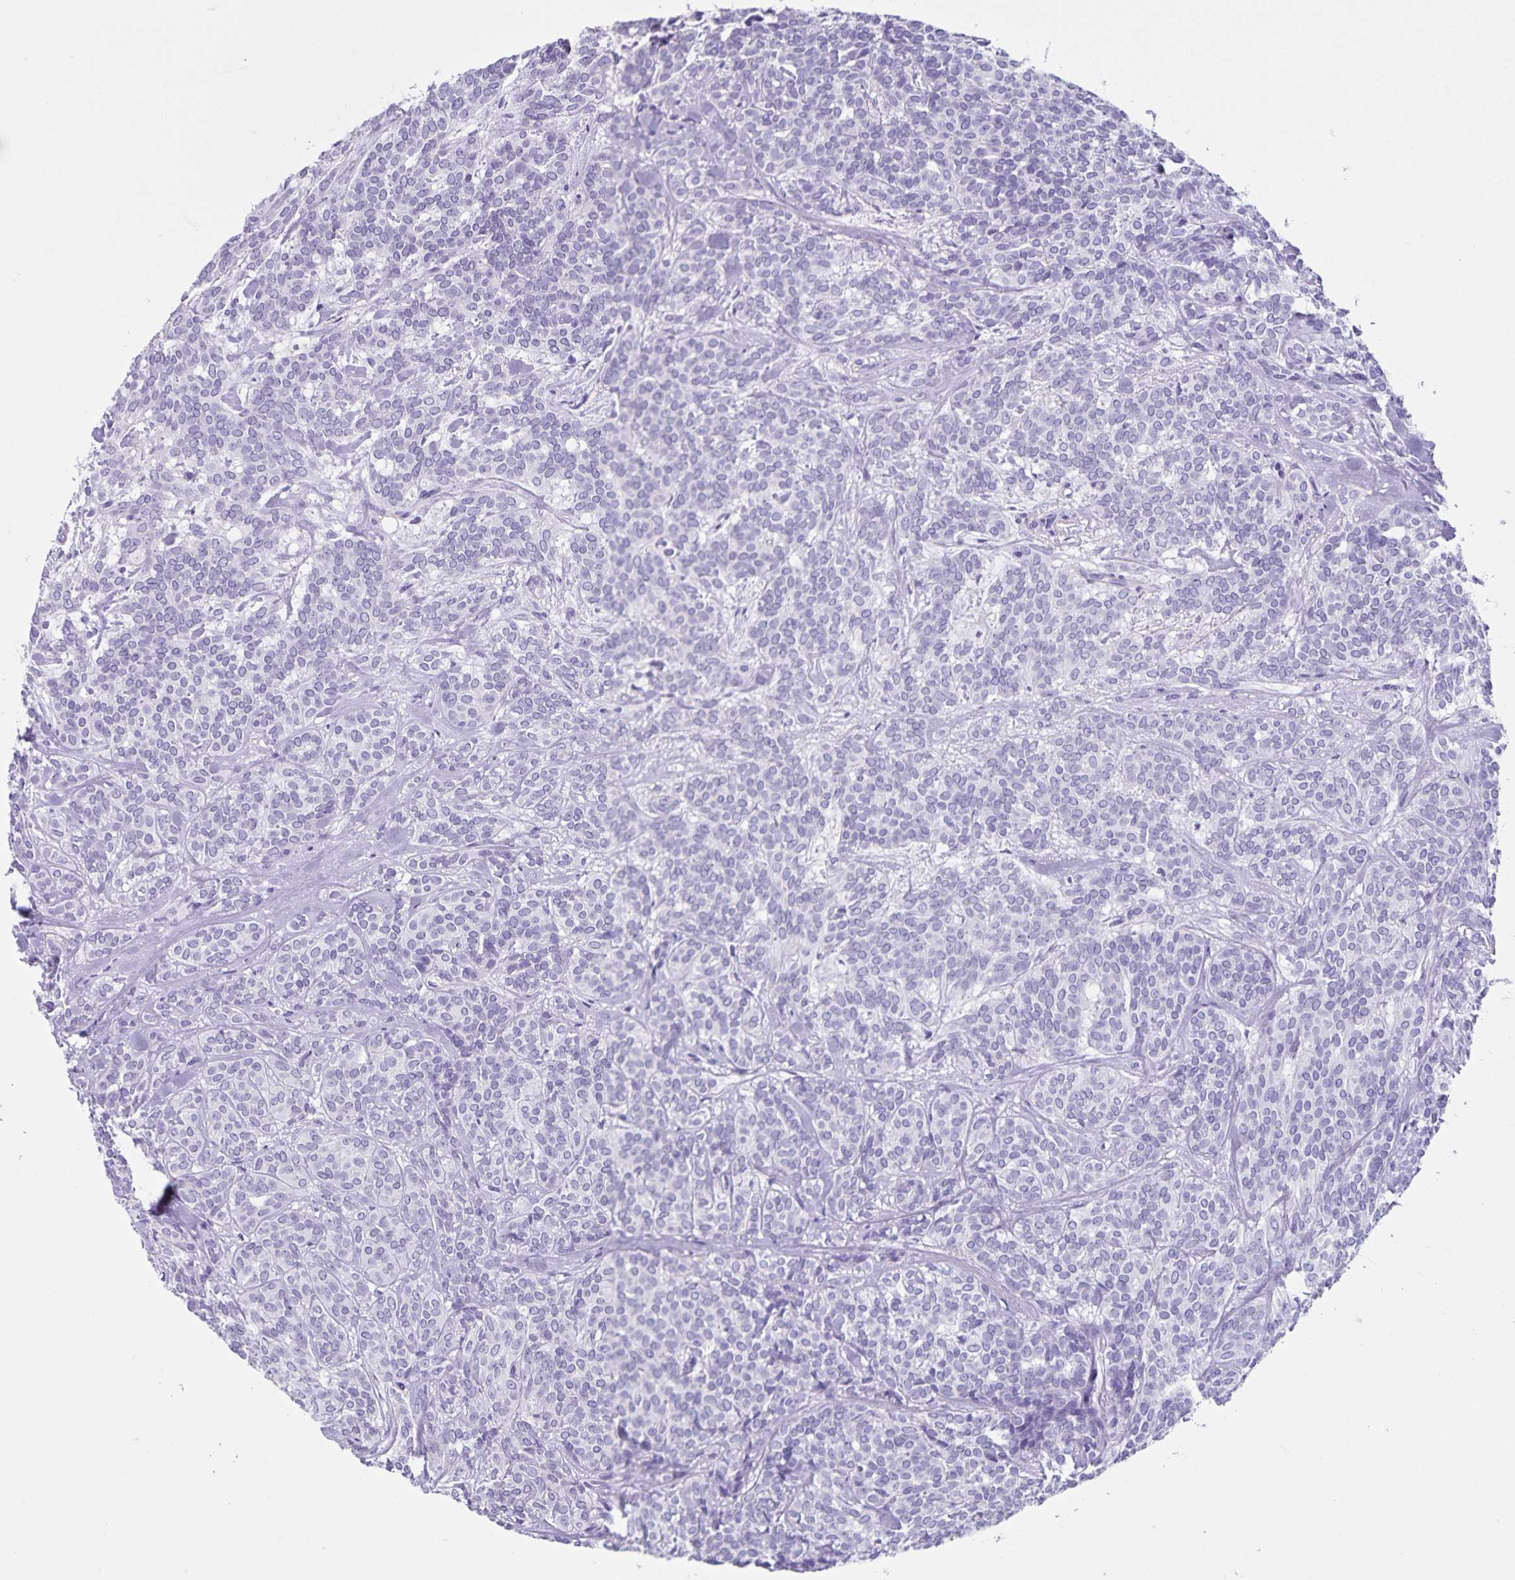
{"staining": {"intensity": "negative", "quantity": "none", "location": "none"}, "tissue": "head and neck cancer", "cell_type": "Tumor cells", "image_type": "cancer", "snomed": [{"axis": "morphology", "description": "Adenocarcinoma, NOS"}, {"axis": "topography", "description": "Head-Neck"}], "caption": "Tumor cells show no significant protein positivity in adenocarcinoma (head and neck).", "gene": "C11orf42", "patient": {"sex": "female", "age": 57}}